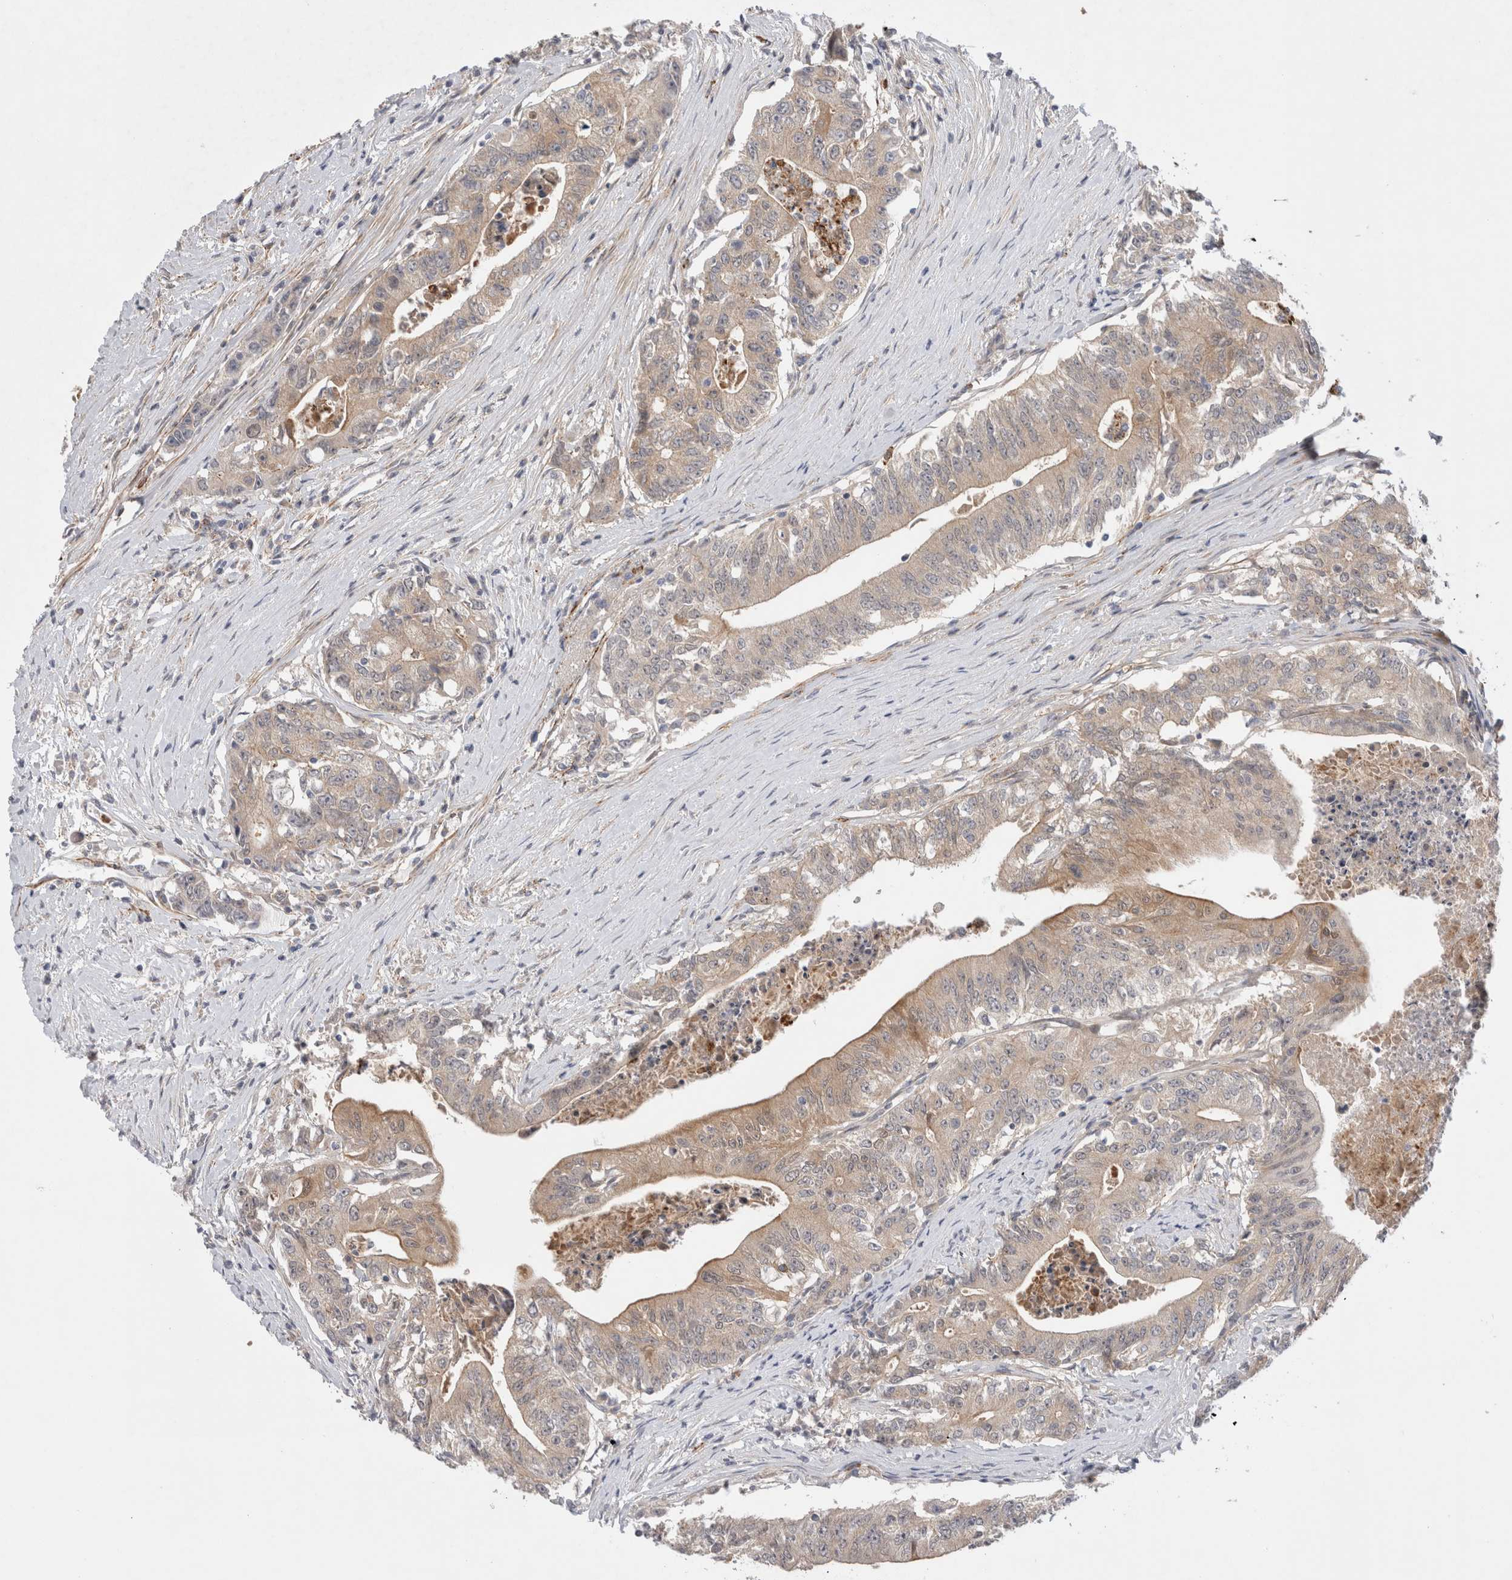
{"staining": {"intensity": "weak", "quantity": "25%-75%", "location": "cytoplasmic/membranous"}, "tissue": "colorectal cancer", "cell_type": "Tumor cells", "image_type": "cancer", "snomed": [{"axis": "morphology", "description": "Adenocarcinoma, NOS"}, {"axis": "topography", "description": "Colon"}], "caption": "A high-resolution micrograph shows immunohistochemistry (IHC) staining of colorectal cancer (adenocarcinoma), which shows weak cytoplasmic/membranous staining in about 25%-75% of tumor cells.", "gene": "GSDMB", "patient": {"sex": "female", "age": 77}}